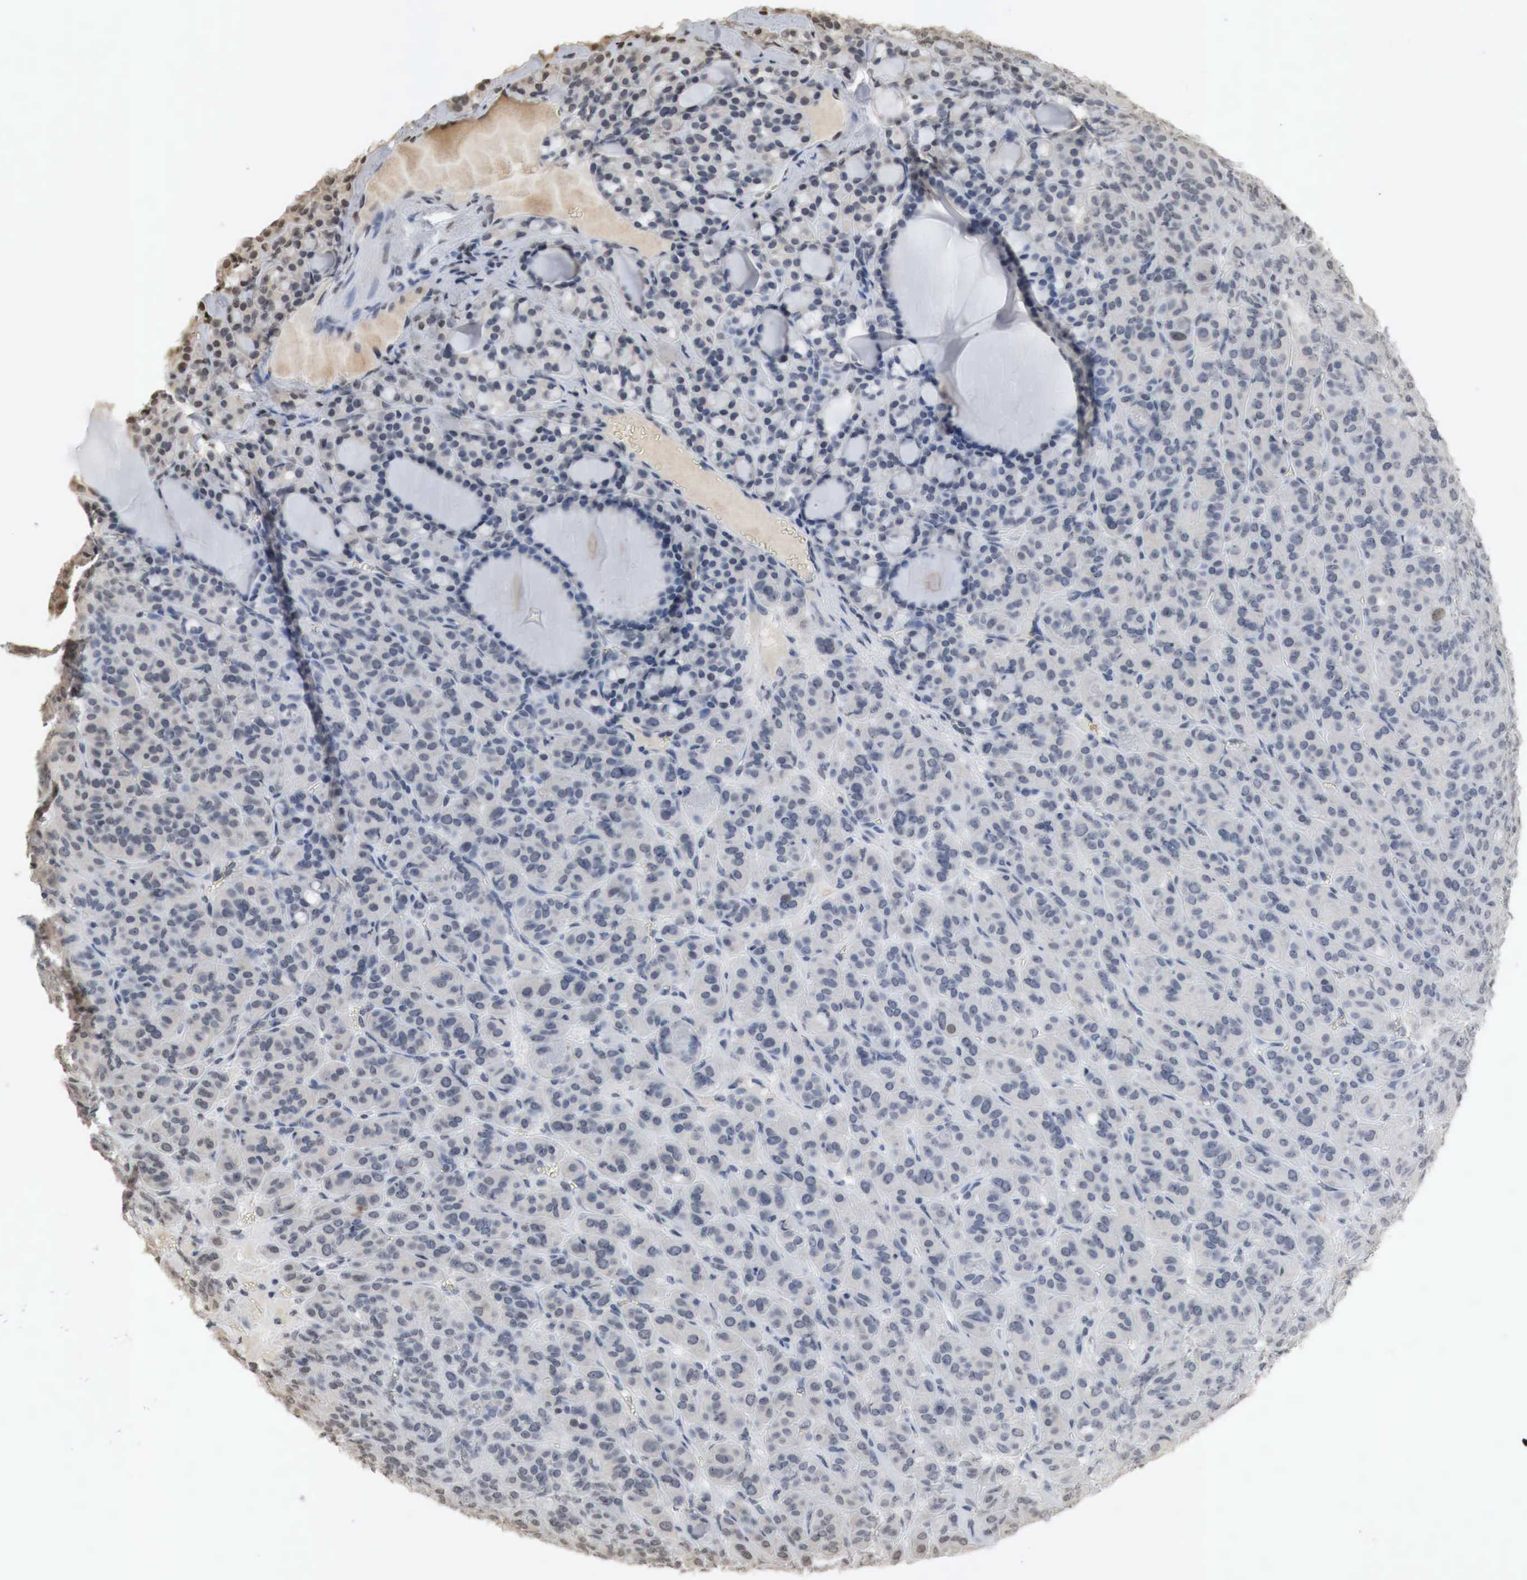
{"staining": {"intensity": "negative", "quantity": "none", "location": "none"}, "tissue": "thyroid cancer", "cell_type": "Tumor cells", "image_type": "cancer", "snomed": [{"axis": "morphology", "description": "Follicular adenoma carcinoma, NOS"}, {"axis": "topography", "description": "Thyroid gland"}], "caption": "The IHC histopathology image has no significant positivity in tumor cells of thyroid follicular adenoma carcinoma tissue.", "gene": "ERBB4", "patient": {"sex": "female", "age": 71}}